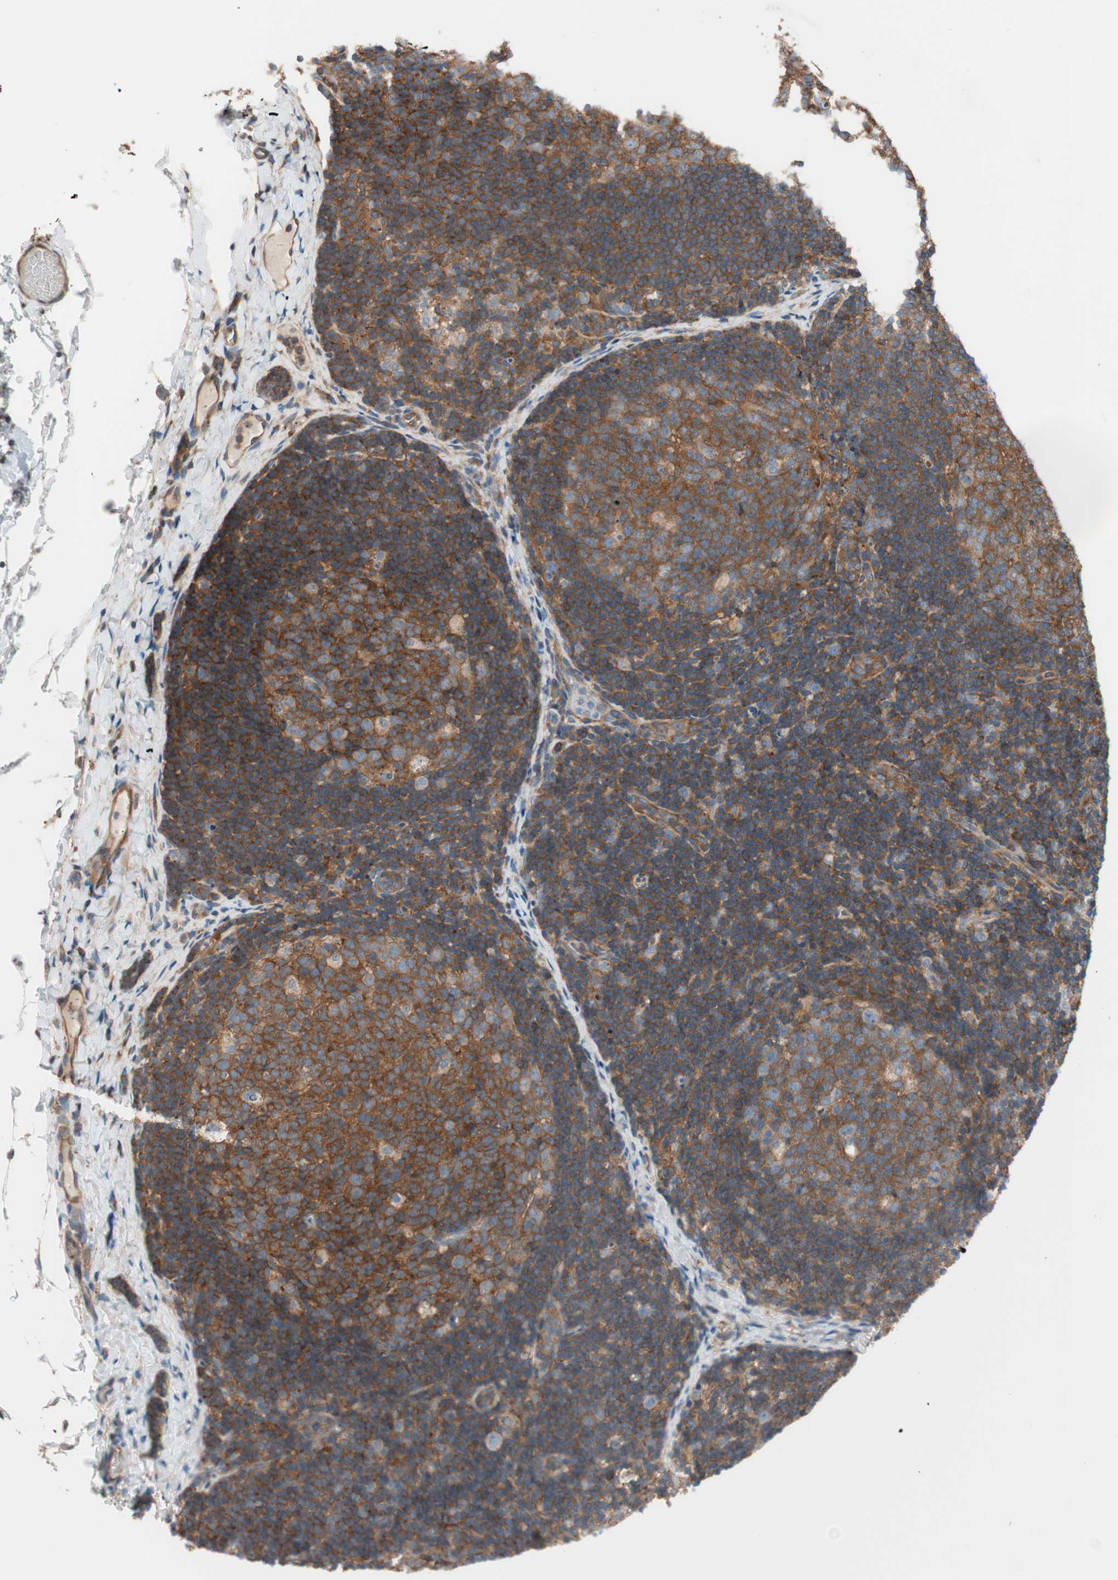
{"staining": {"intensity": "strong", "quantity": ">75%", "location": "cytoplasmic/membranous"}, "tissue": "lymph node", "cell_type": "Germinal center cells", "image_type": "normal", "snomed": [{"axis": "morphology", "description": "Normal tissue, NOS"}, {"axis": "topography", "description": "Lymph node"}], "caption": "IHC photomicrograph of normal lymph node stained for a protein (brown), which exhibits high levels of strong cytoplasmic/membranous positivity in about >75% of germinal center cells.", "gene": "WASL", "patient": {"sex": "female", "age": 14}}